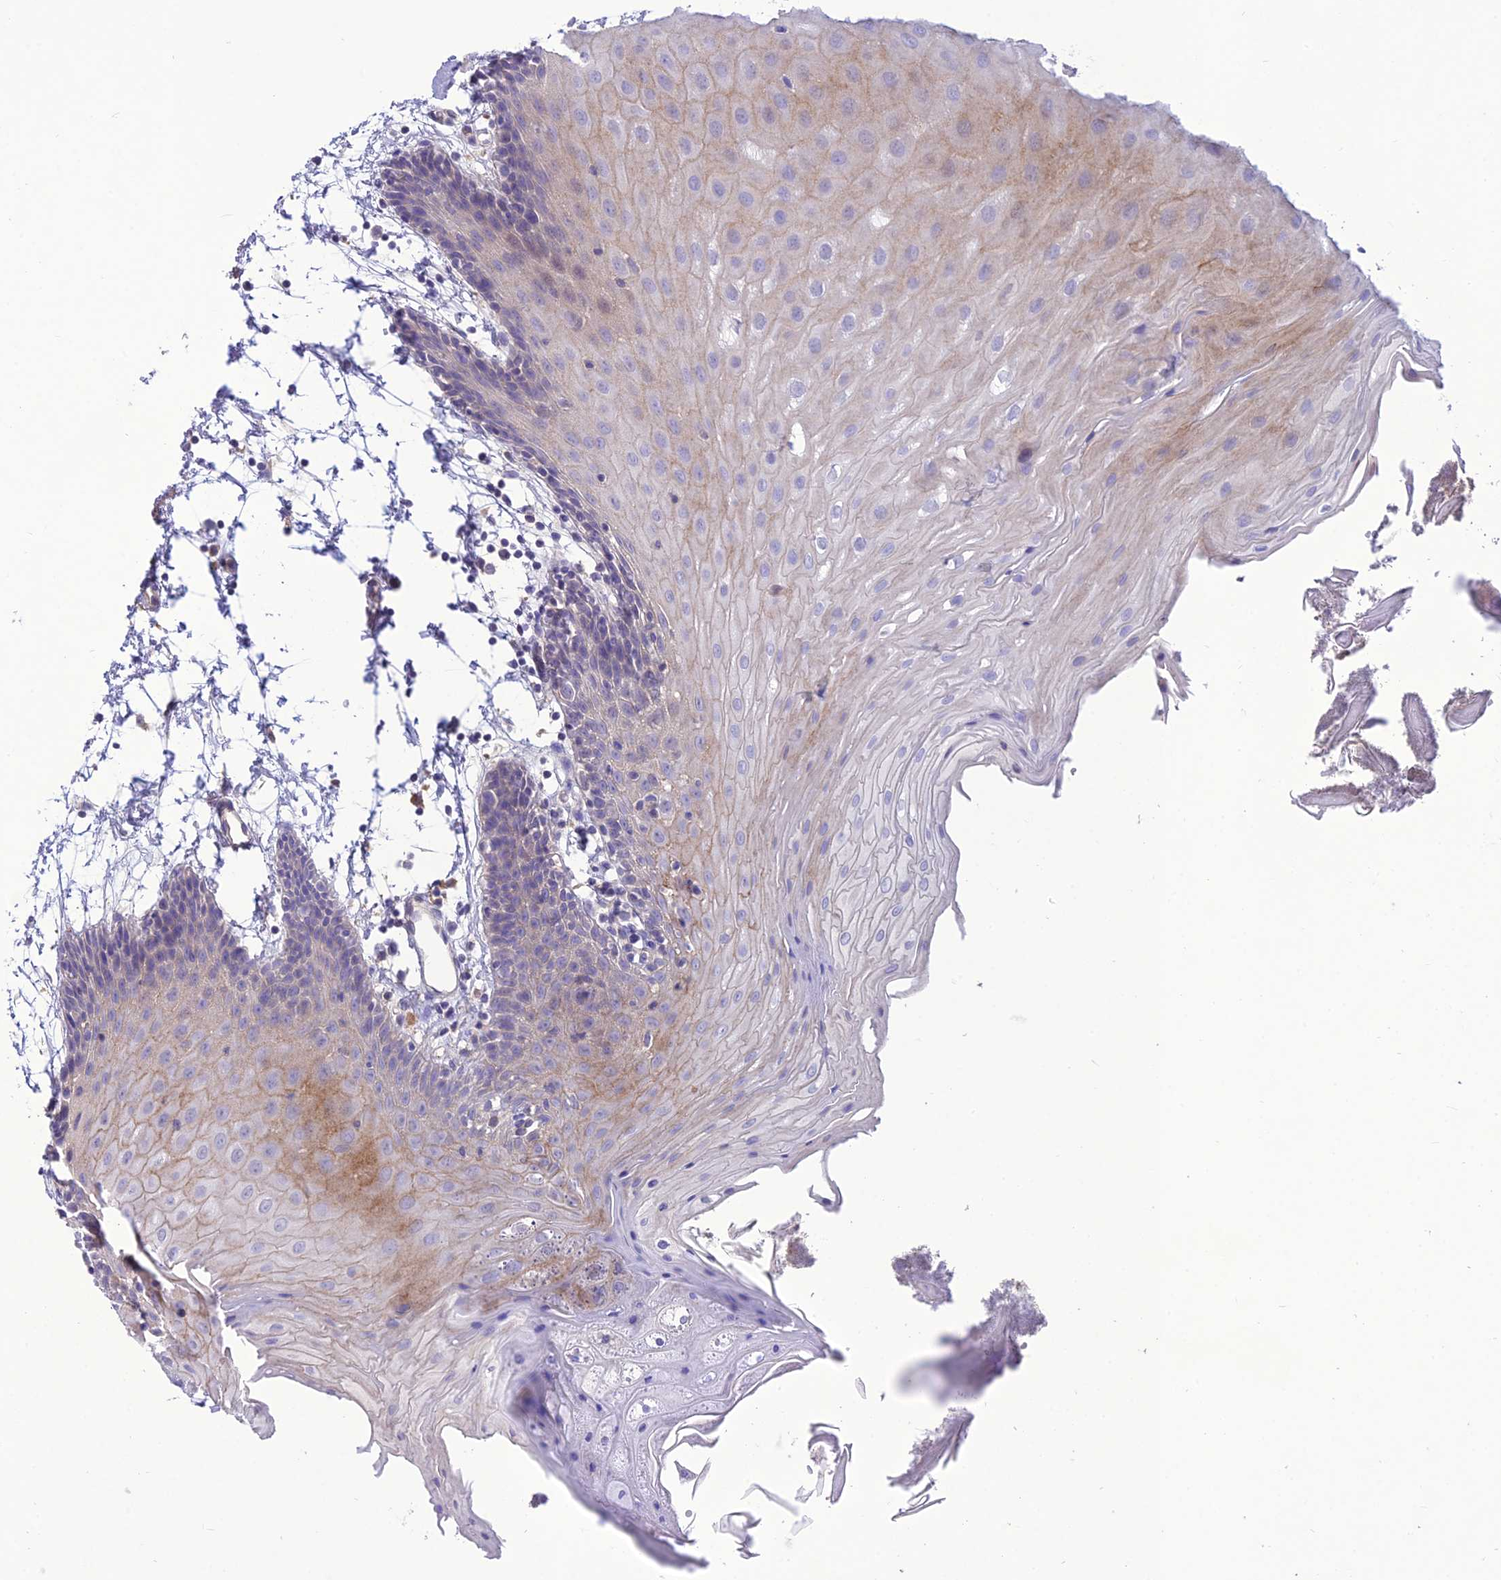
{"staining": {"intensity": "moderate", "quantity": "<25%", "location": "cytoplasmic/membranous"}, "tissue": "oral mucosa", "cell_type": "Squamous epithelial cells", "image_type": "normal", "snomed": [{"axis": "morphology", "description": "Normal tissue, NOS"}, {"axis": "topography", "description": "Skeletal muscle"}, {"axis": "topography", "description": "Oral tissue"}, {"axis": "topography", "description": "Salivary gland"}, {"axis": "topography", "description": "Peripheral nerve tissue"}], "caption": "DAB (3,3'-diaminobenzidine) immunohistochemical staining of unremarkable oral mucosa displays moderate cytoplasmic/membranous protein positivity in about <25% of squamous epithelial cells. (DAB (3,3'-diaminobenzidine) = brown stain, brightfield microscopy at high magnification).", "gene": "TEKT3", "patient": {"sex": "male", "age": 54}}